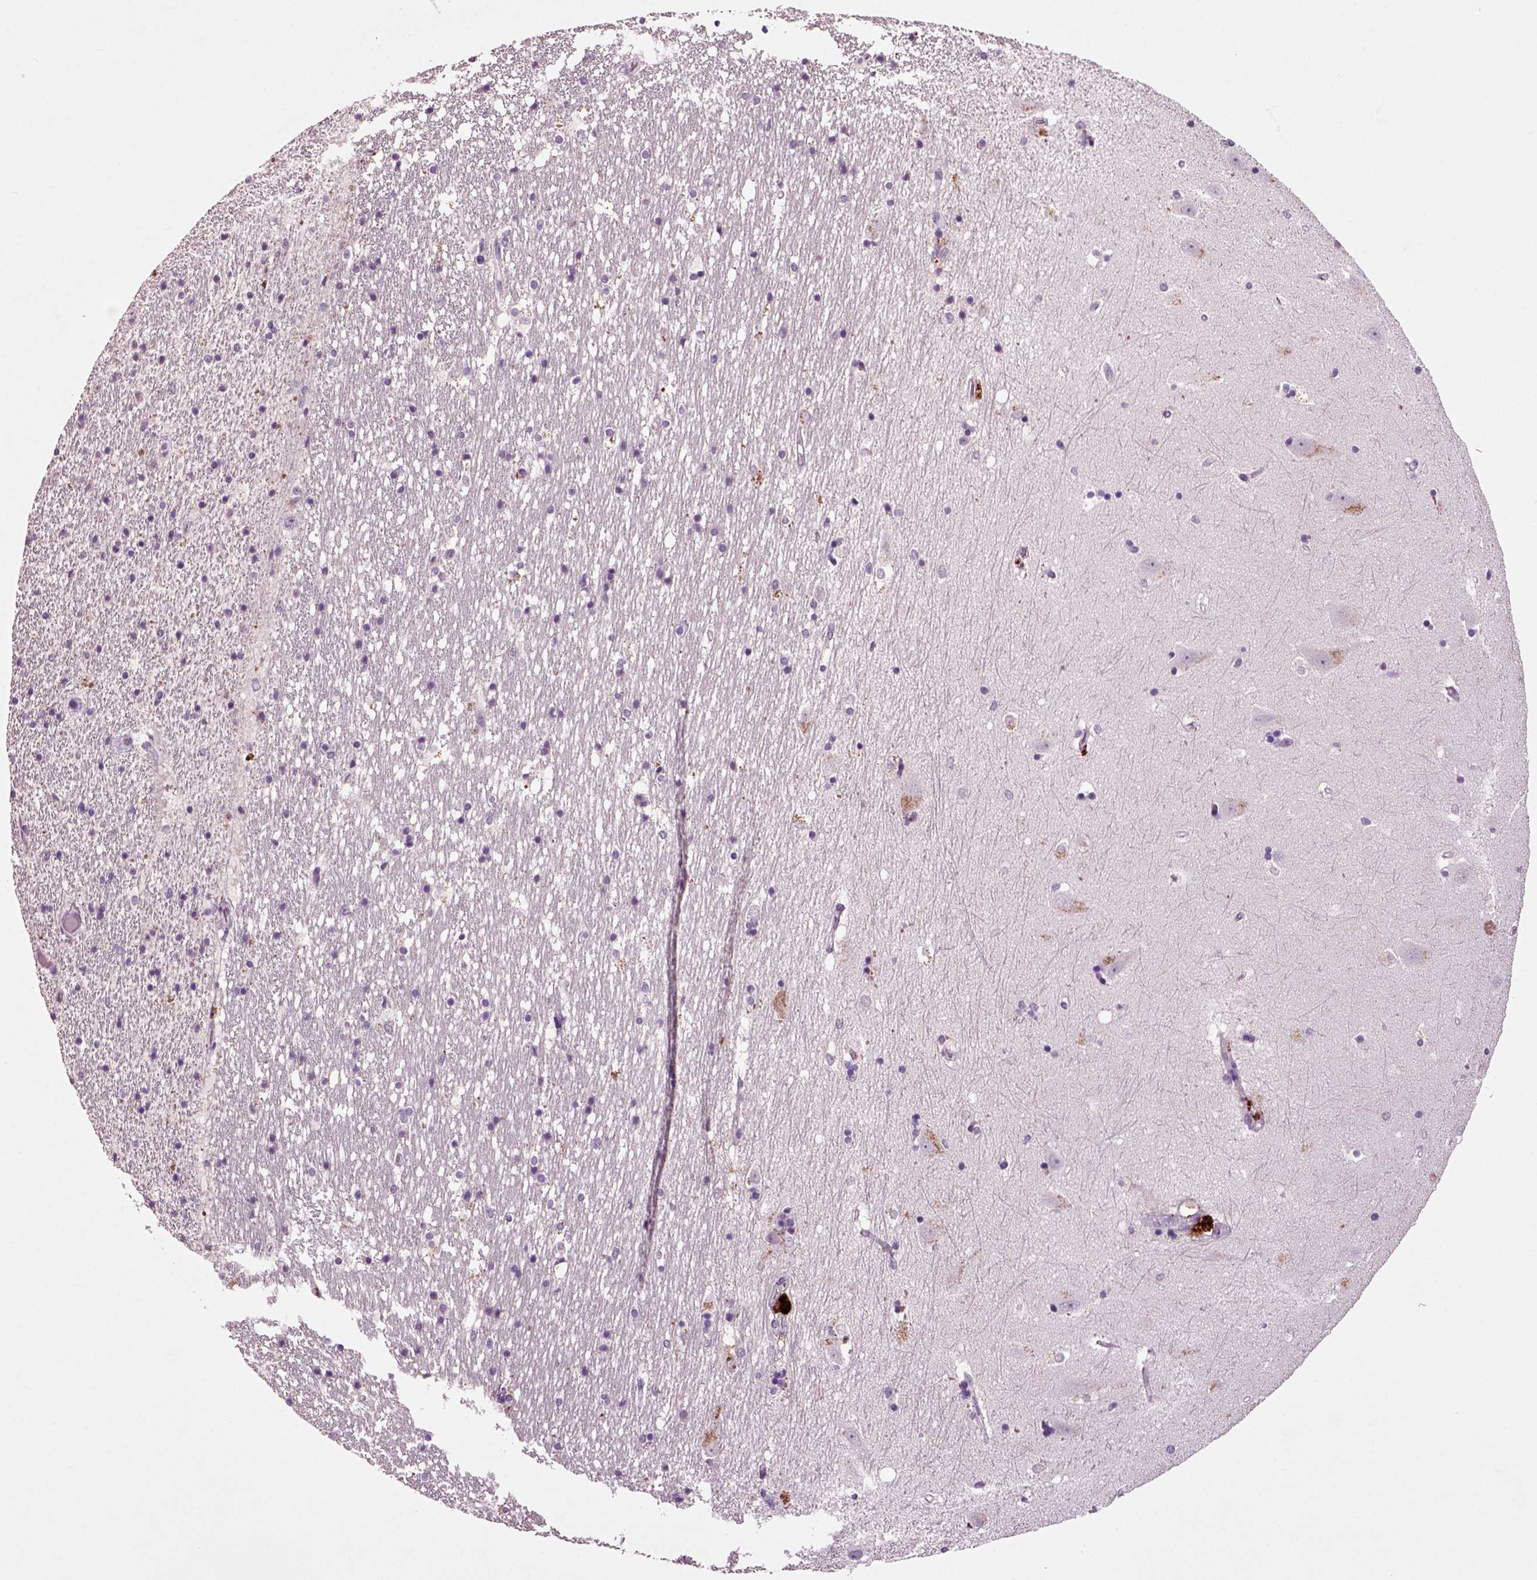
{"staining": {"intensity": "negative", "quantity": "none", "location": "none"}, "tissue": "hippocampus", "cell_type": "Glial cells", "image_type": "normal", "snomed": [{"axis": "morphology", "description": "Normal tissue, NOS"}, {"axis": "topography", "description": "Hippocampus"}], "caption": "High power microscopy image of an immunohistochemistry histopathology image of unremarkable hippocampus, revealing no significant staining in glial cells.", "gene": "CRHR1", "patient": {"sex": "male", "age": 49}}